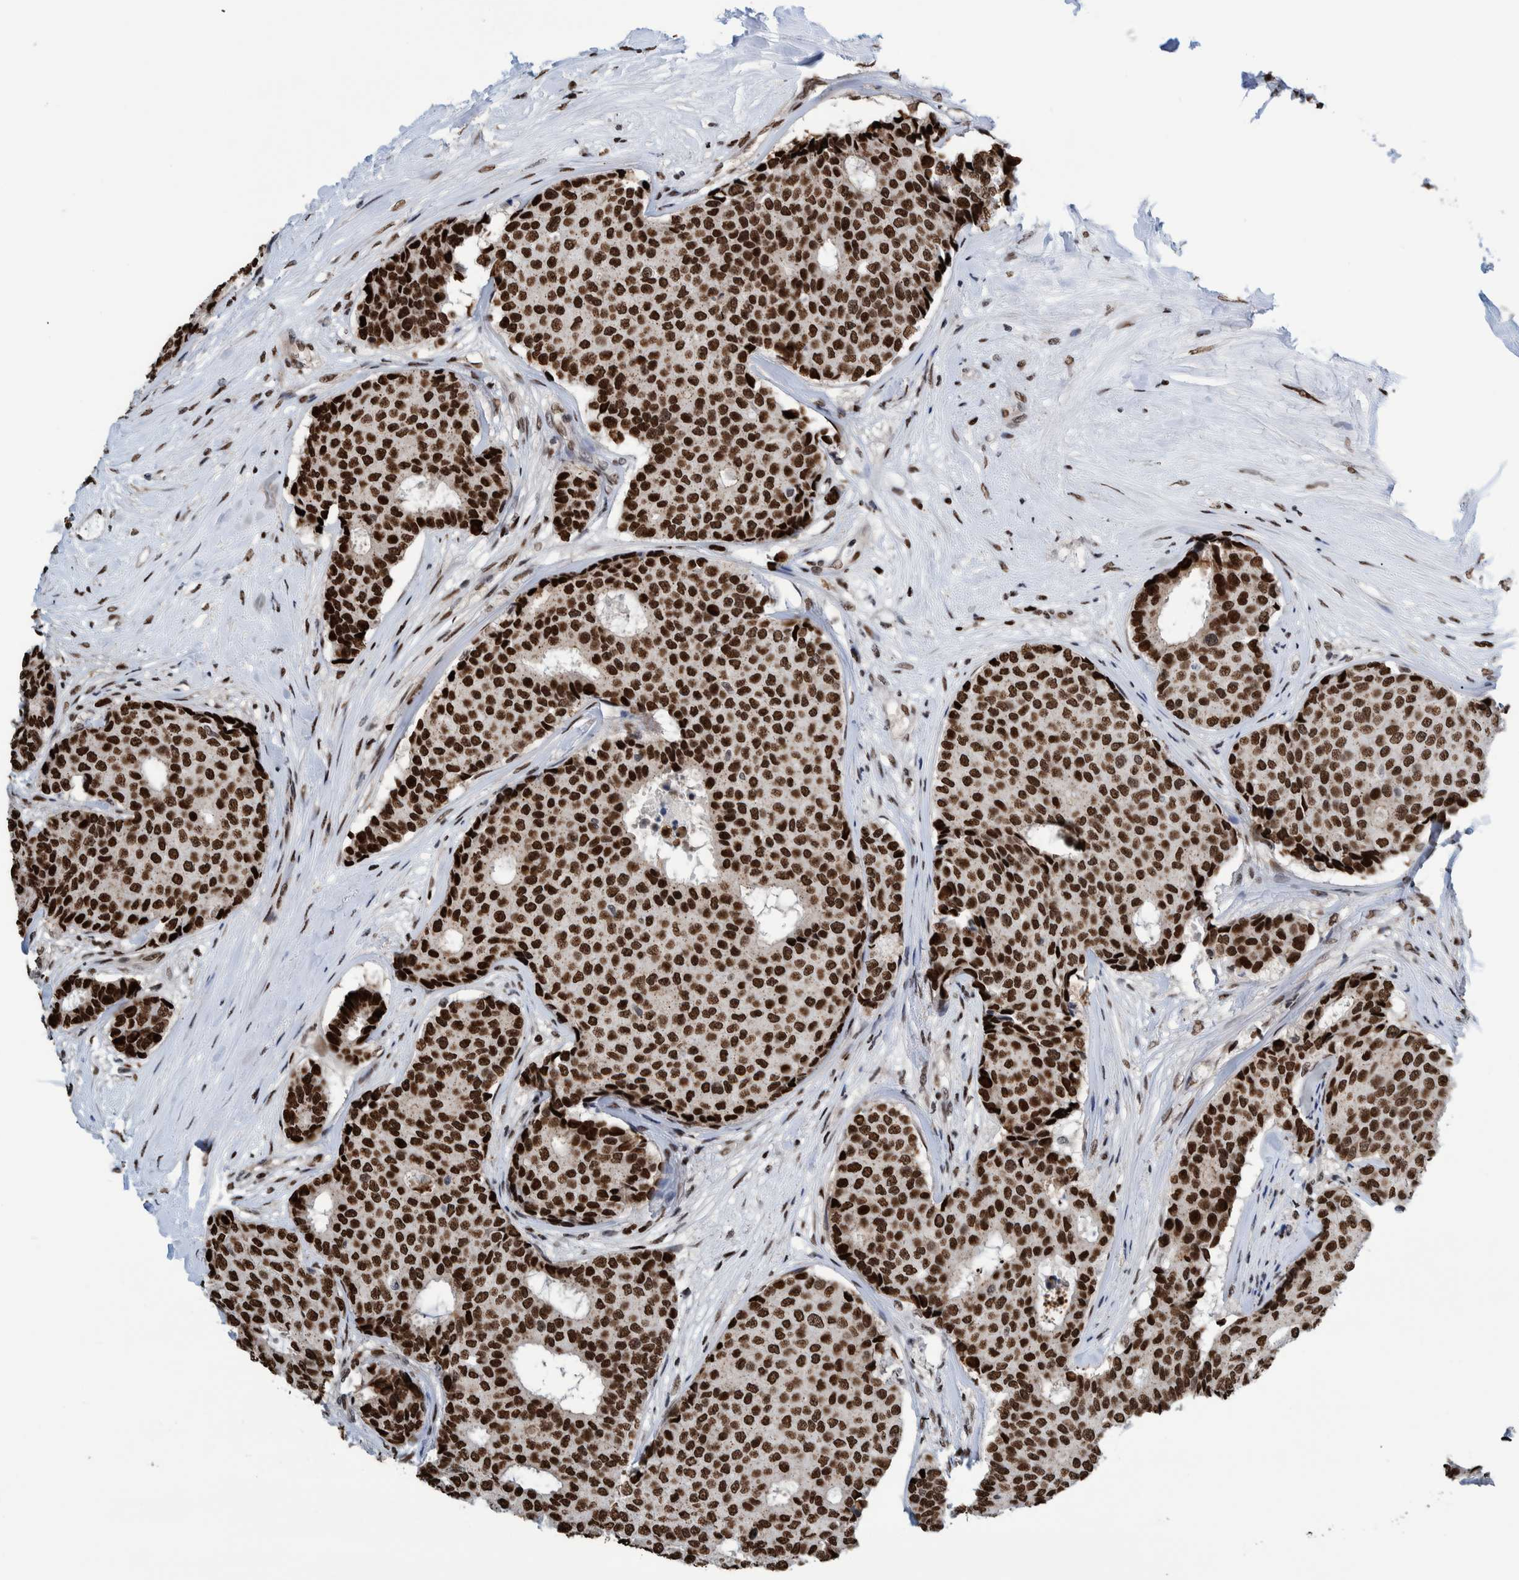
{"staining": {"intensity": "strong", "quantity": ">75%", "location": "nuclear"}, "tissue": "breast cancer", "cell_type": "Tumor cells", "image_type": "cancer", "snomed": [{"axis": "morphology", "description": "Duct carcinoma"}, {"axis": "topography", "description": "Breast"}], "caption": "This image exhibits immunohistochemistry staining of human breast cancer (intraductal carcinoma), with high strong nuclear staining in about >75% of tumor cells.", "gene": "HEATR9", "patient": {"sex": "female", "age": 75}}